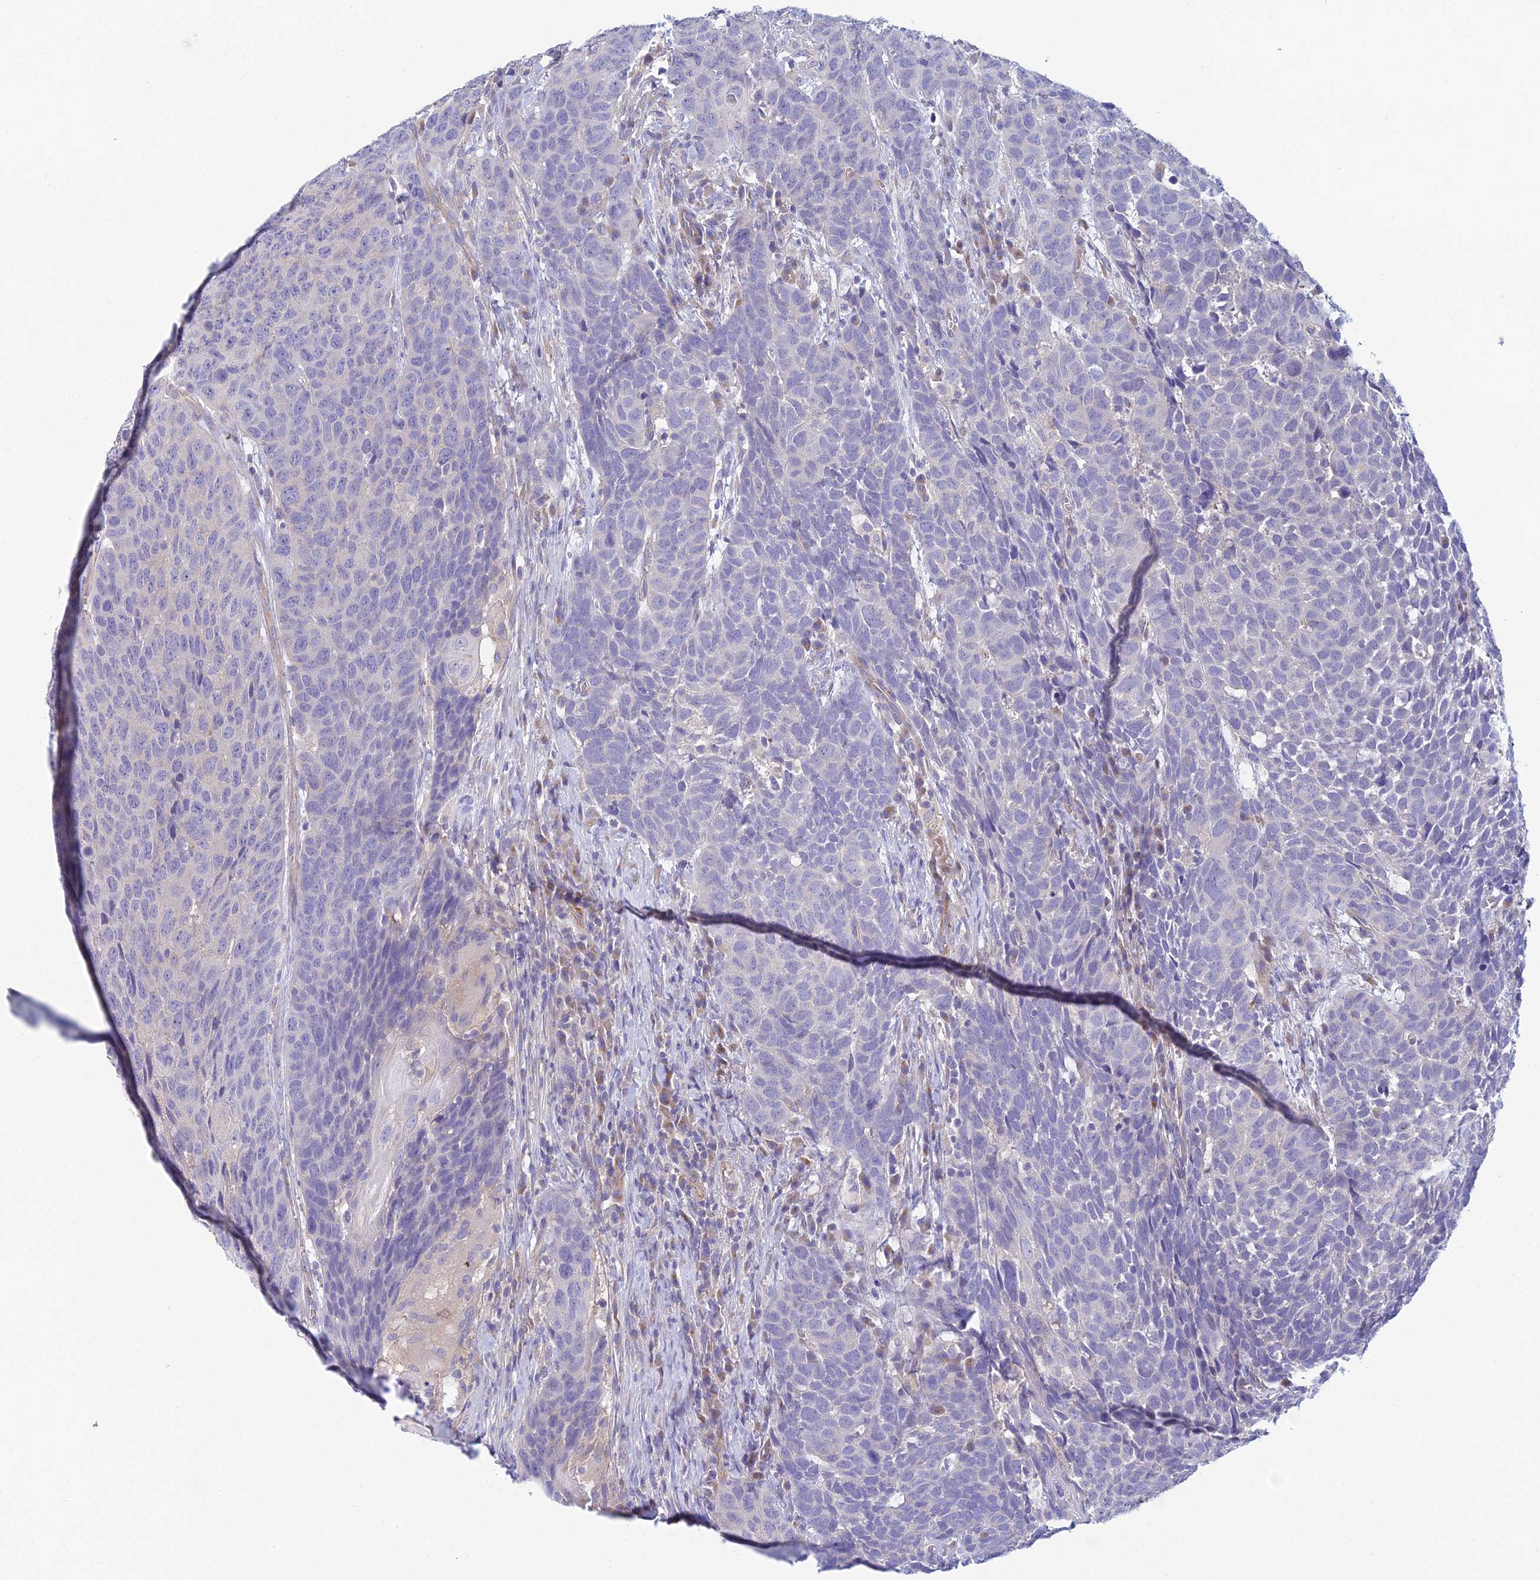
{"staining": {"intensity": "negative", "quantity": "none", "location": "none"}, "tissue": "head and neck cancer", "cell_type": "Tumor cells", "image_type": "cancer", "snomed": [{"axis": "morphology", "description": "Squamous cell carcinoma, NOS"}, {"axis": "topography", "description": "Head-Neck"}], "caption": "Photomicrograph shows no protein positivity in tumor cells of squamous cell carcinoma (head and neck) tissue. (DAB (3,3'-diaminobenzidine) immunohistochemistry (IHC), high magnification).", "gene": "ZNF564", "patient": {"sex": "male", "age": 66}}